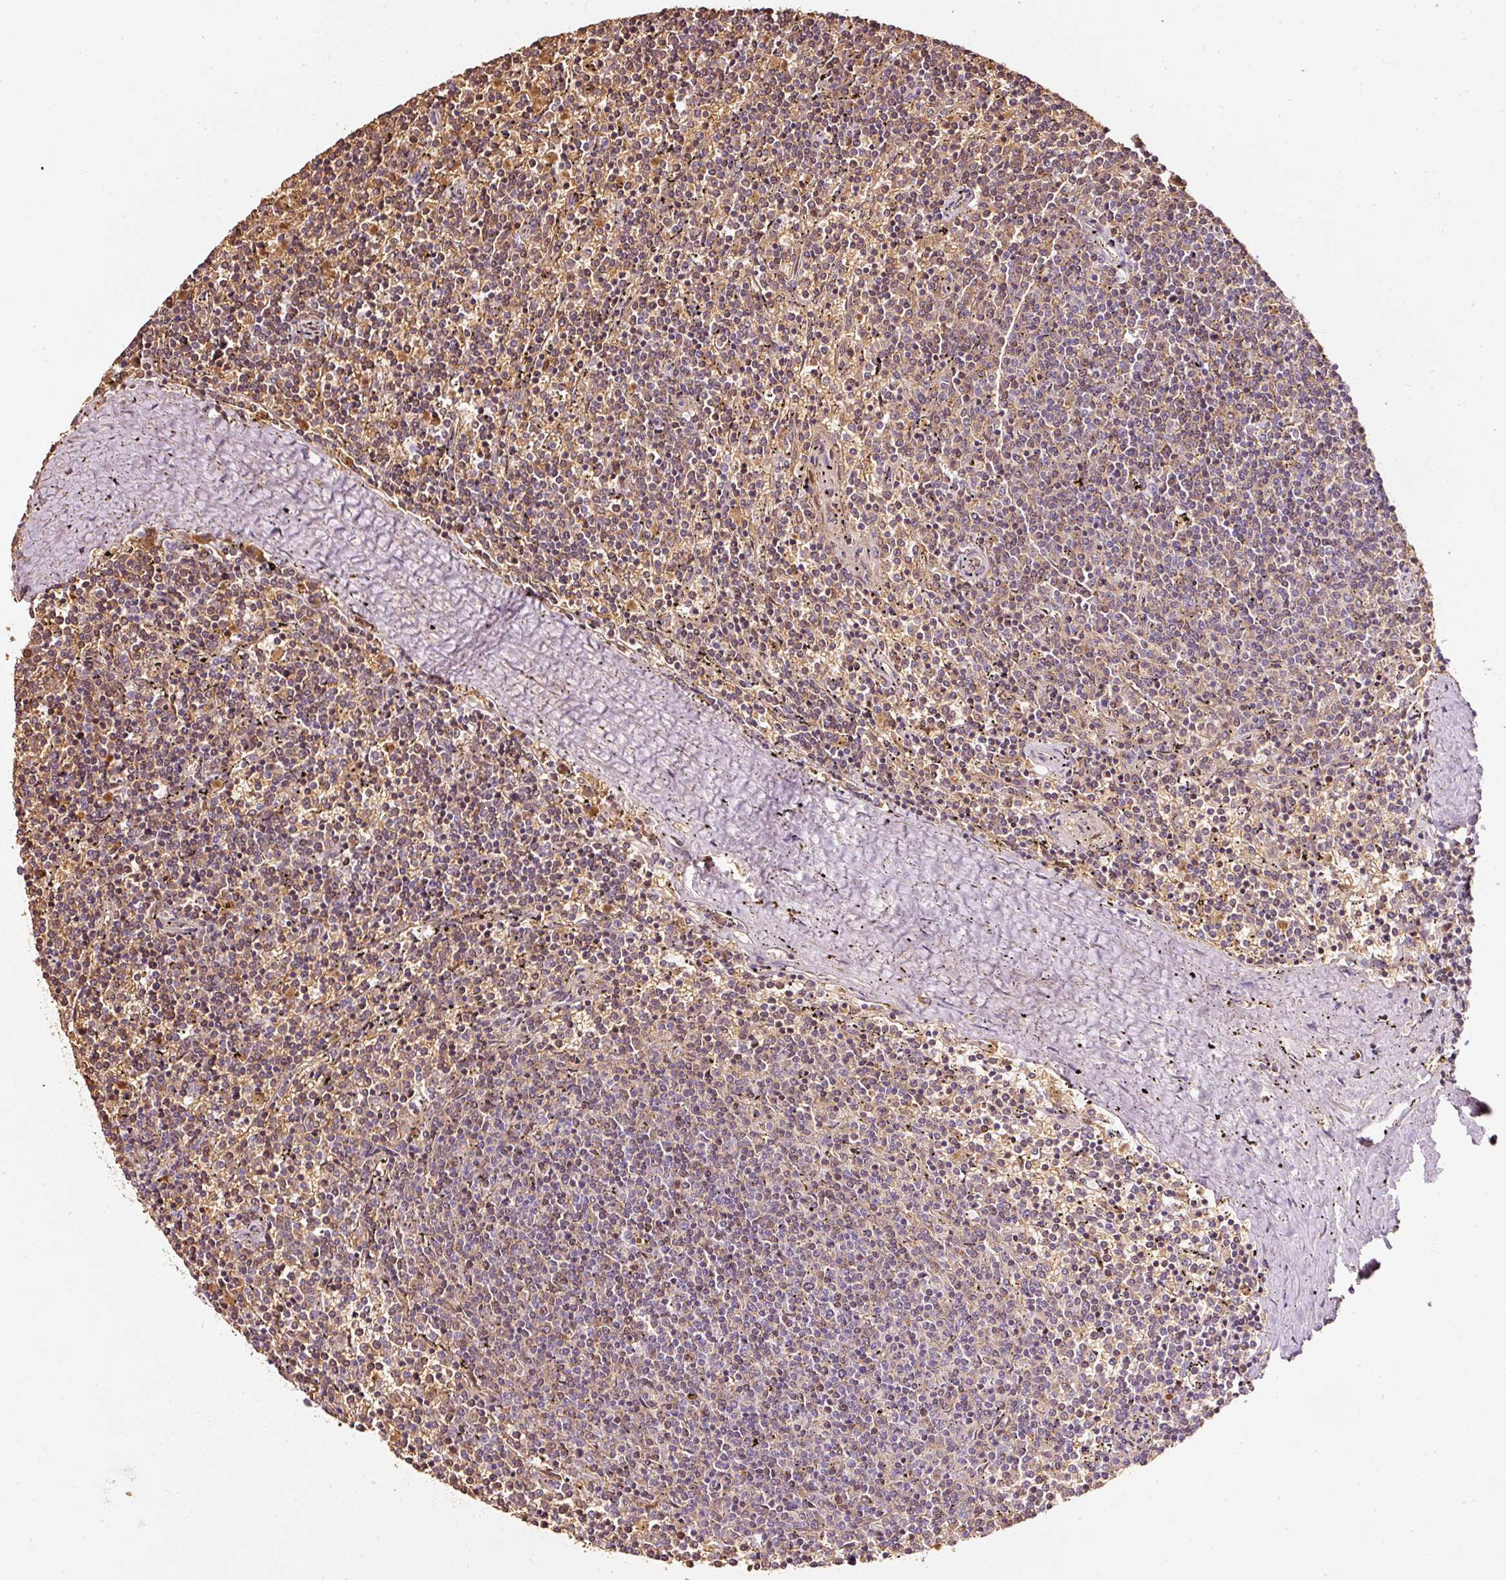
{"staining": {"intensity": "negative", "quantity": "none", "location": "none"}, "tissue": "lymphoma", "cell_type": "Tumor cells", "image_type": "cancer", "snomed": [{"axis": "morphology", "description": "Malignant lymphoma, non-Hodgkin's type, Low grade"}, {"axis": "topography", "description": "Spleen"}], "caption": "High power microscopy micrograph of an immunohistochemistry image of malignant lymphoma, non-Hodgkin's type (low-grade), revealing no significant staining in tumor cells.", "gene": "ZNF460", "patient": {"sex": "female", "age": 50}}